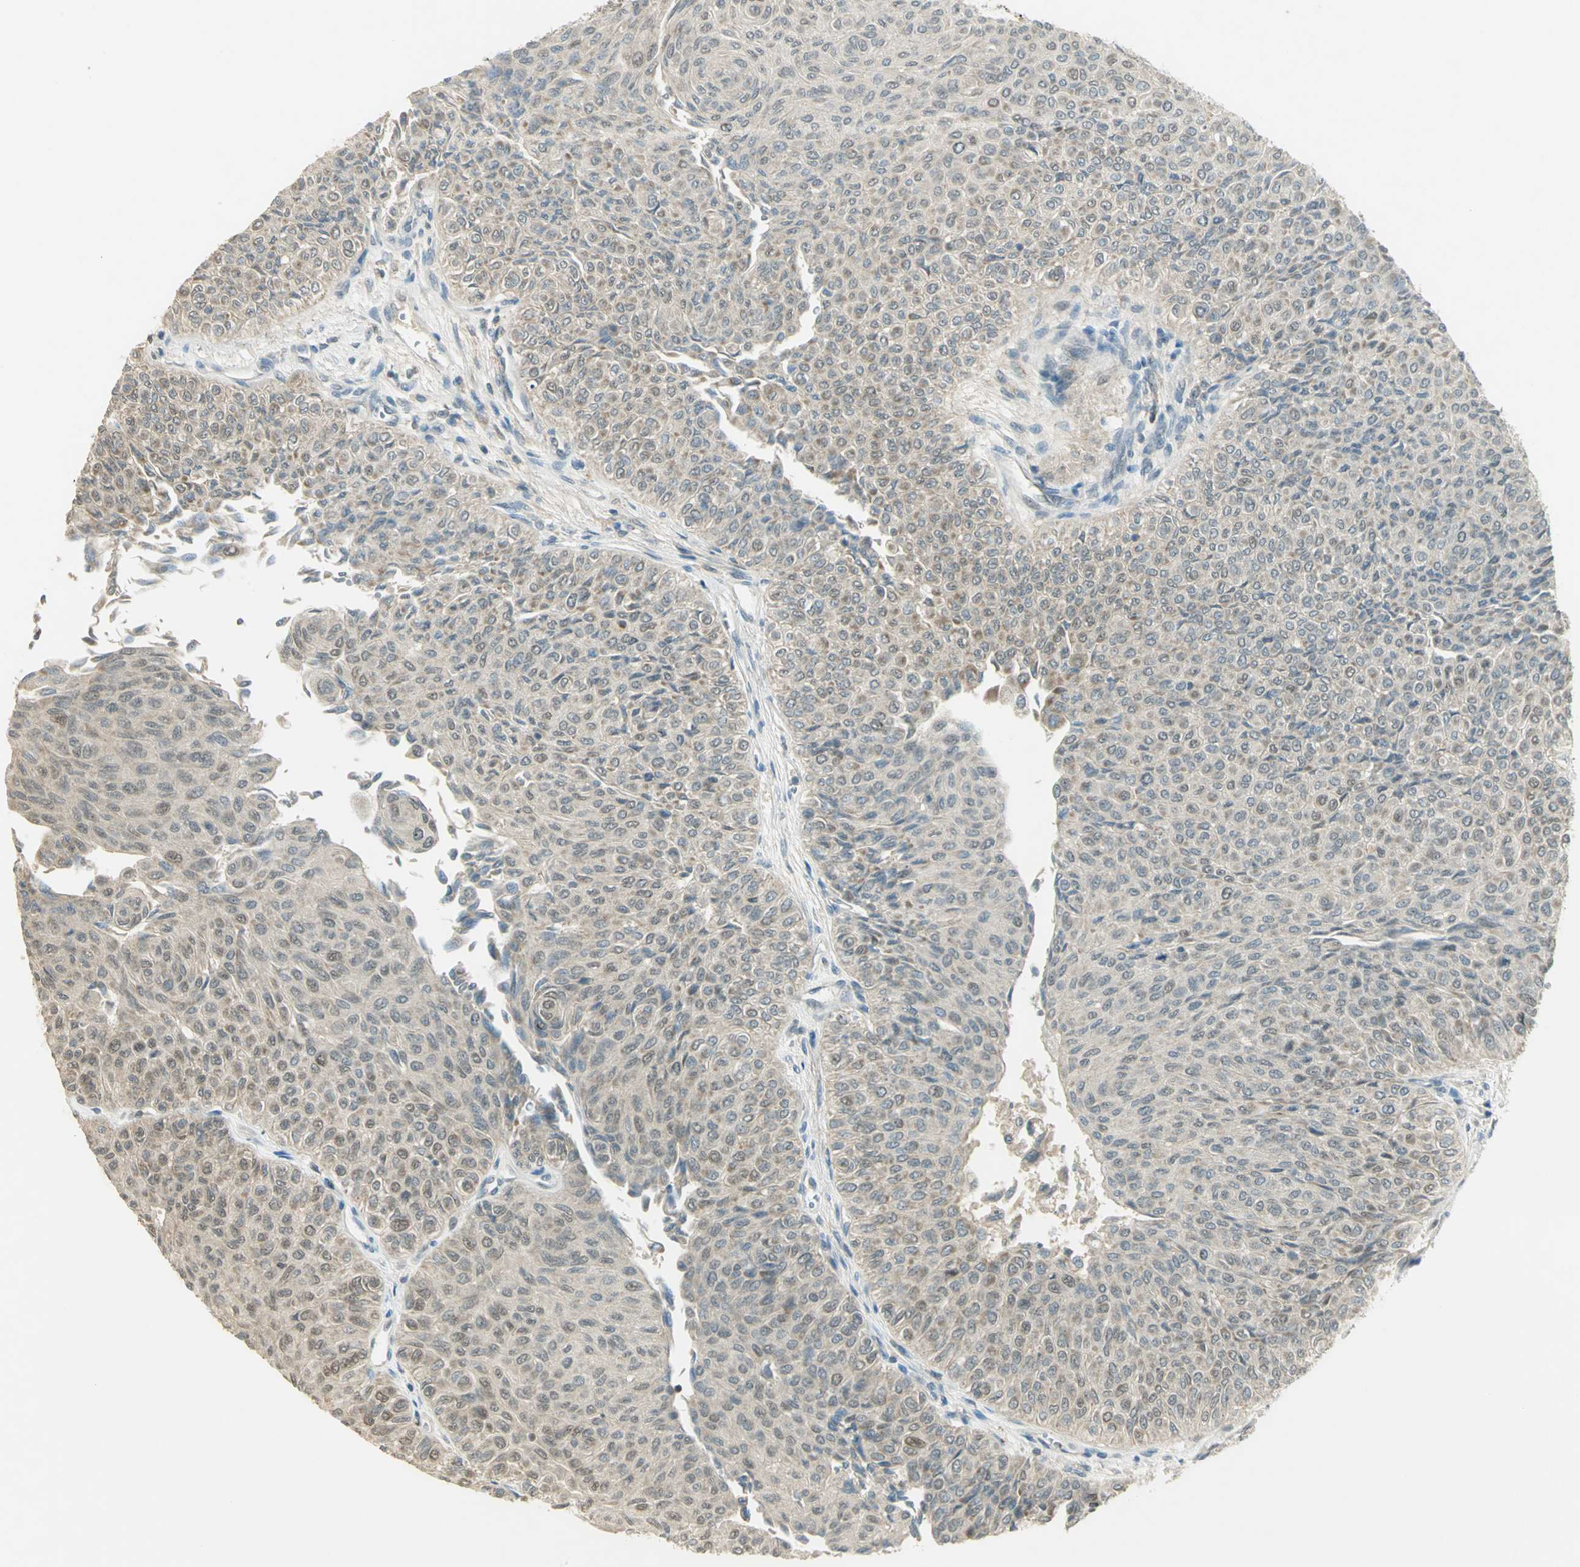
{"staining": {"intensity": "weak", "quantity": "25%-75%", "location": "cytoplasmic/membranous,nuclear"}, "tissue": "urothelial cancer", "cell_type": "Tumor cells", "image_type": "cancer", "snomed": [{"axis": "morphology", "description": "Urothelial carcinoma, Low grade"}, {"axis": "topography", "description": "Urinary bladder"}], "caption": "Urothelial cancer stained with DAB (3,3'-diaminobenzidine) IHC exhibits low levels of weak cytoplasmic/membranous and nuclear expression in about 25%-75% of tumor cells. Immunohistochemistry stains the protein in brown and the nuclei are stained blue.", "gene": "BIRC2", "patient": {"sex": "male", "age": 78}}